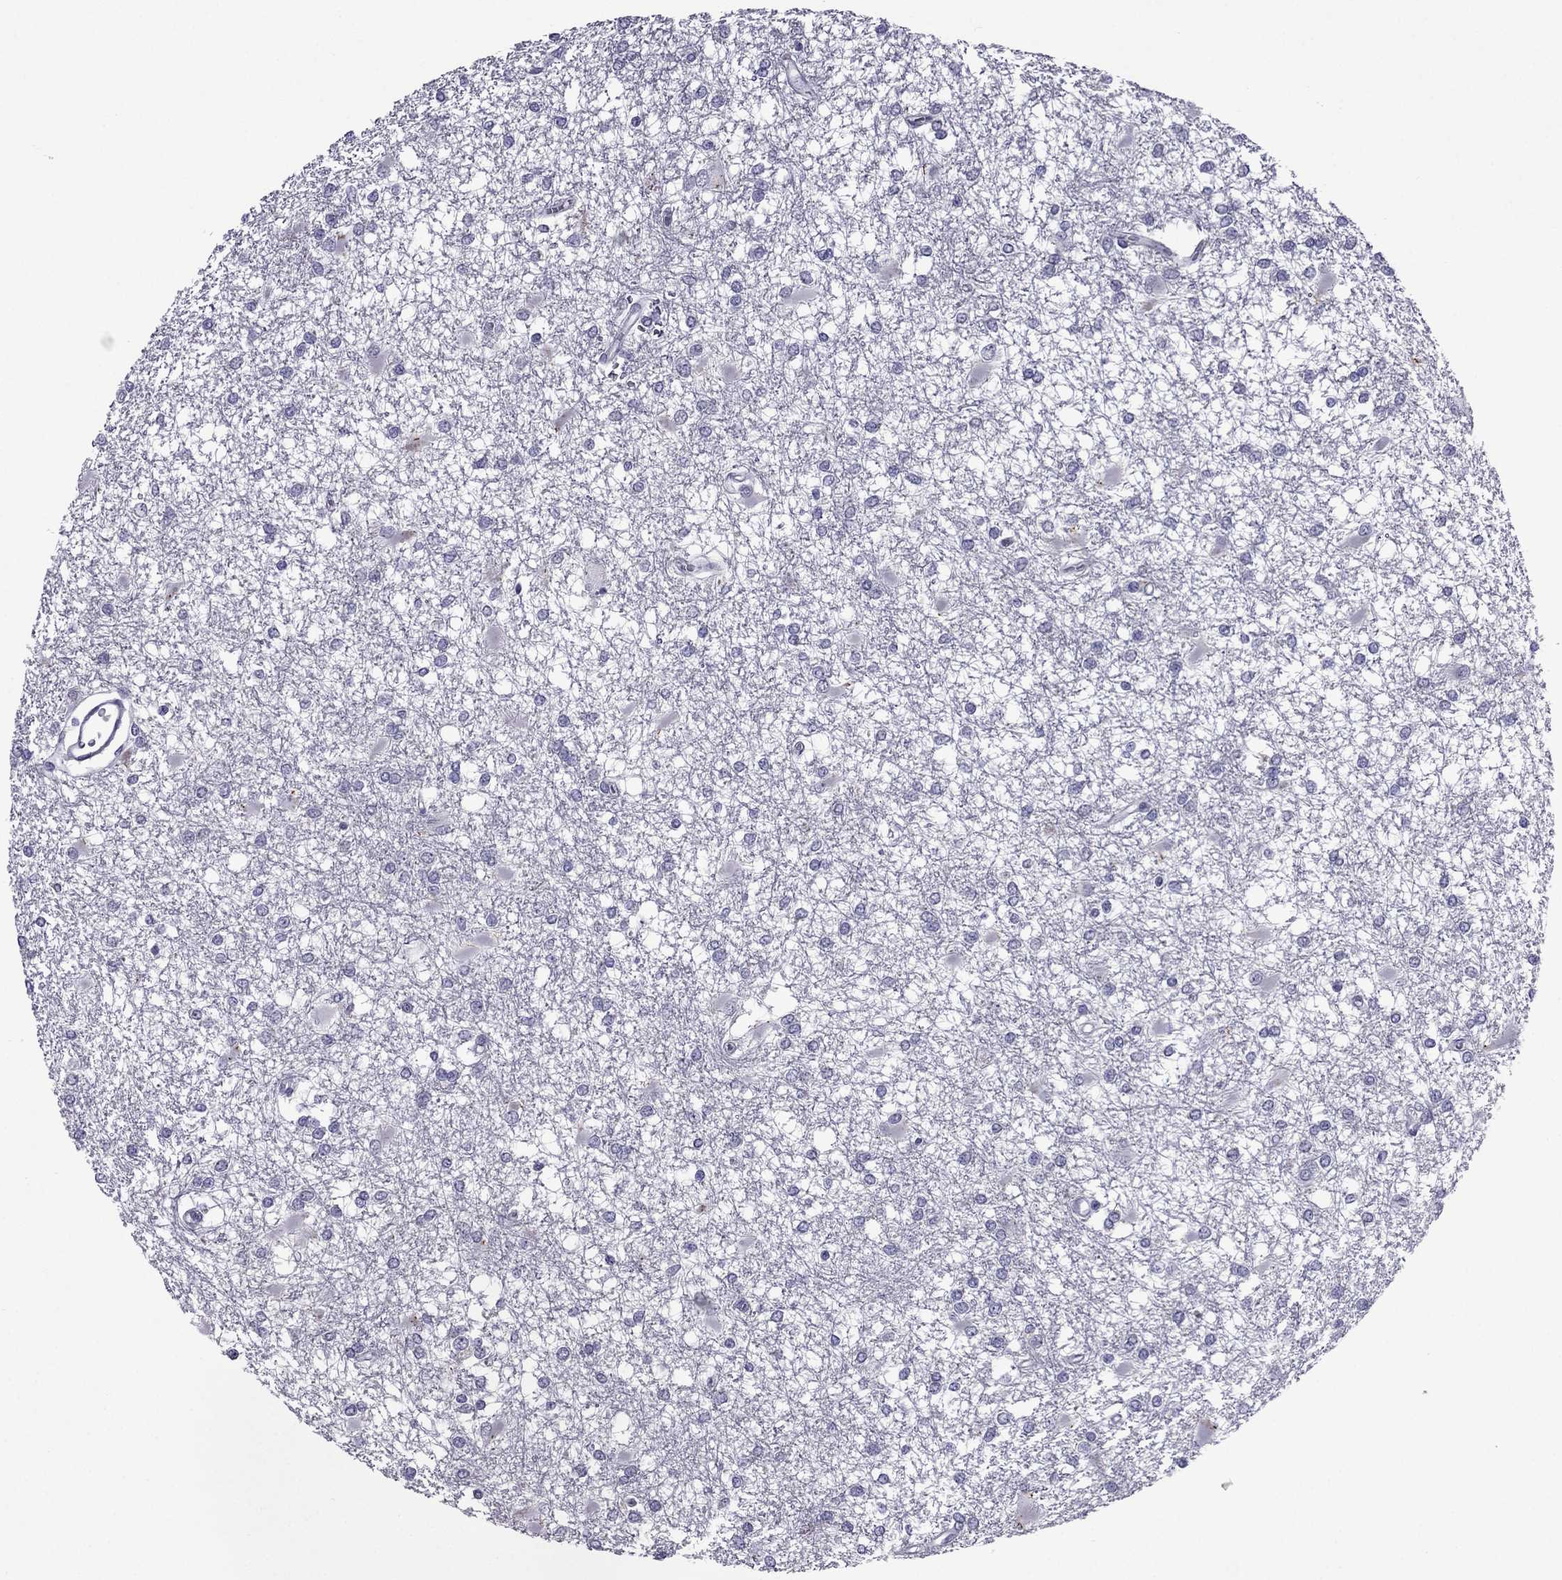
{"staining": {"intensity": "negative", "quantity": "none", "location": "none"}, "tissue": "glioma", "cell_type": "Tumor cells", "image_type": "cancer", "snomed": [{"axis": "morphology", "description": "Glioma, malignant, High grade"}, {"axis": "topography", "description": "Cerebral cortex"}], "caption": "DAB (3,3'-diaminobenzidine) immunohistochemical staining of human high-grade glioma (malignant) reveals no significant expression in tumor cells.", "gene": "MYBPH", "patient": {"sex": "male", "age": 79}}